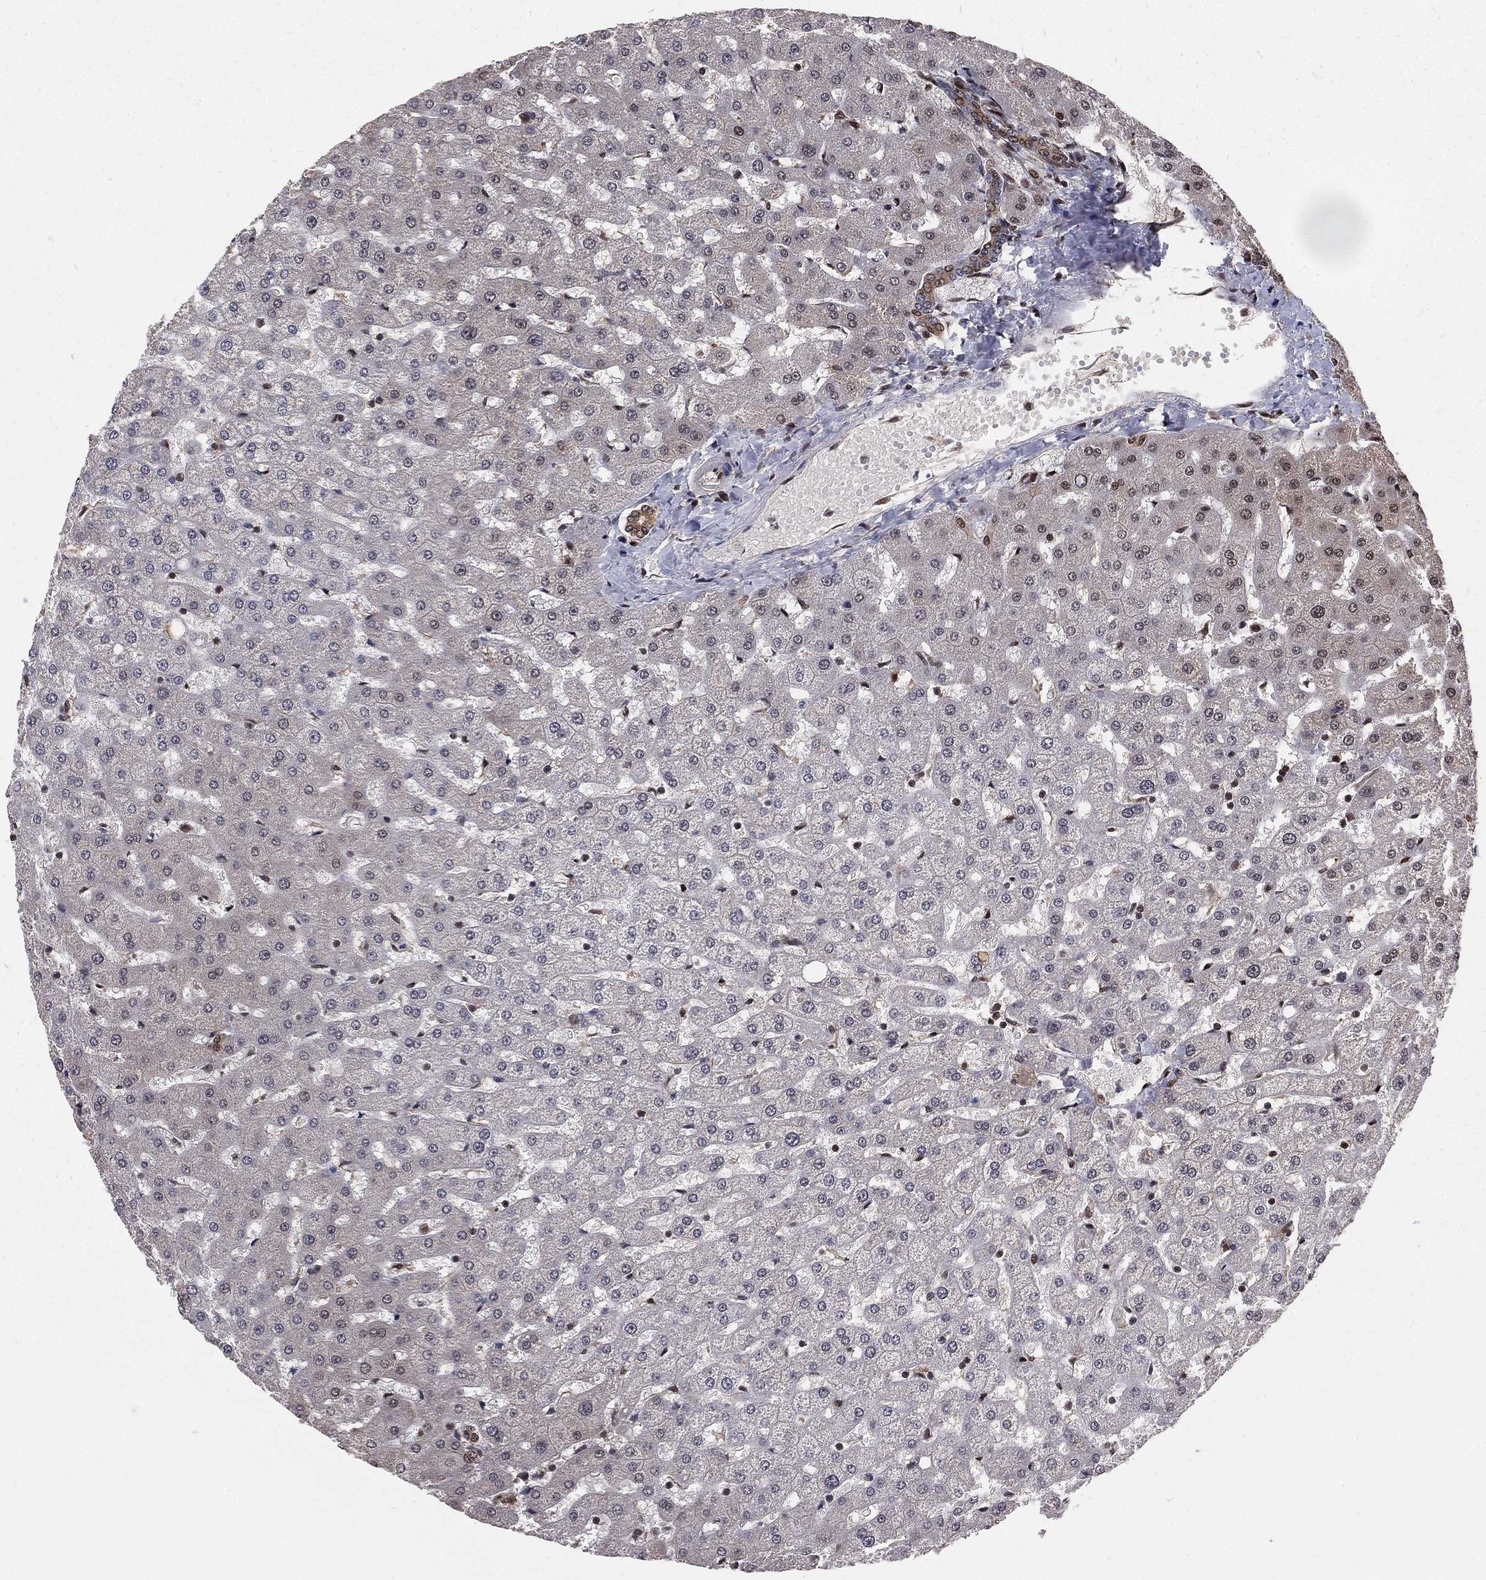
{"staining": {"intensity": "moderate", "quantity": "<25%", "location": "cytoplasmic/membranous"}, "tissue": "liver", "cell_type": "Cholangiocytes", "image_type": "normal", "snomed": [{"axis": "morphology", "description": "Normal tissue, NOS"}, {"axis": "topography", "description": "Liver"}], "caption": "Cholangiocytes demonstrate moderate cytoplasmic/membranous expression in about <25% of cells in normal liver.", "gene": "COPS4", "patient": {"sex": "female", "age": 50}}